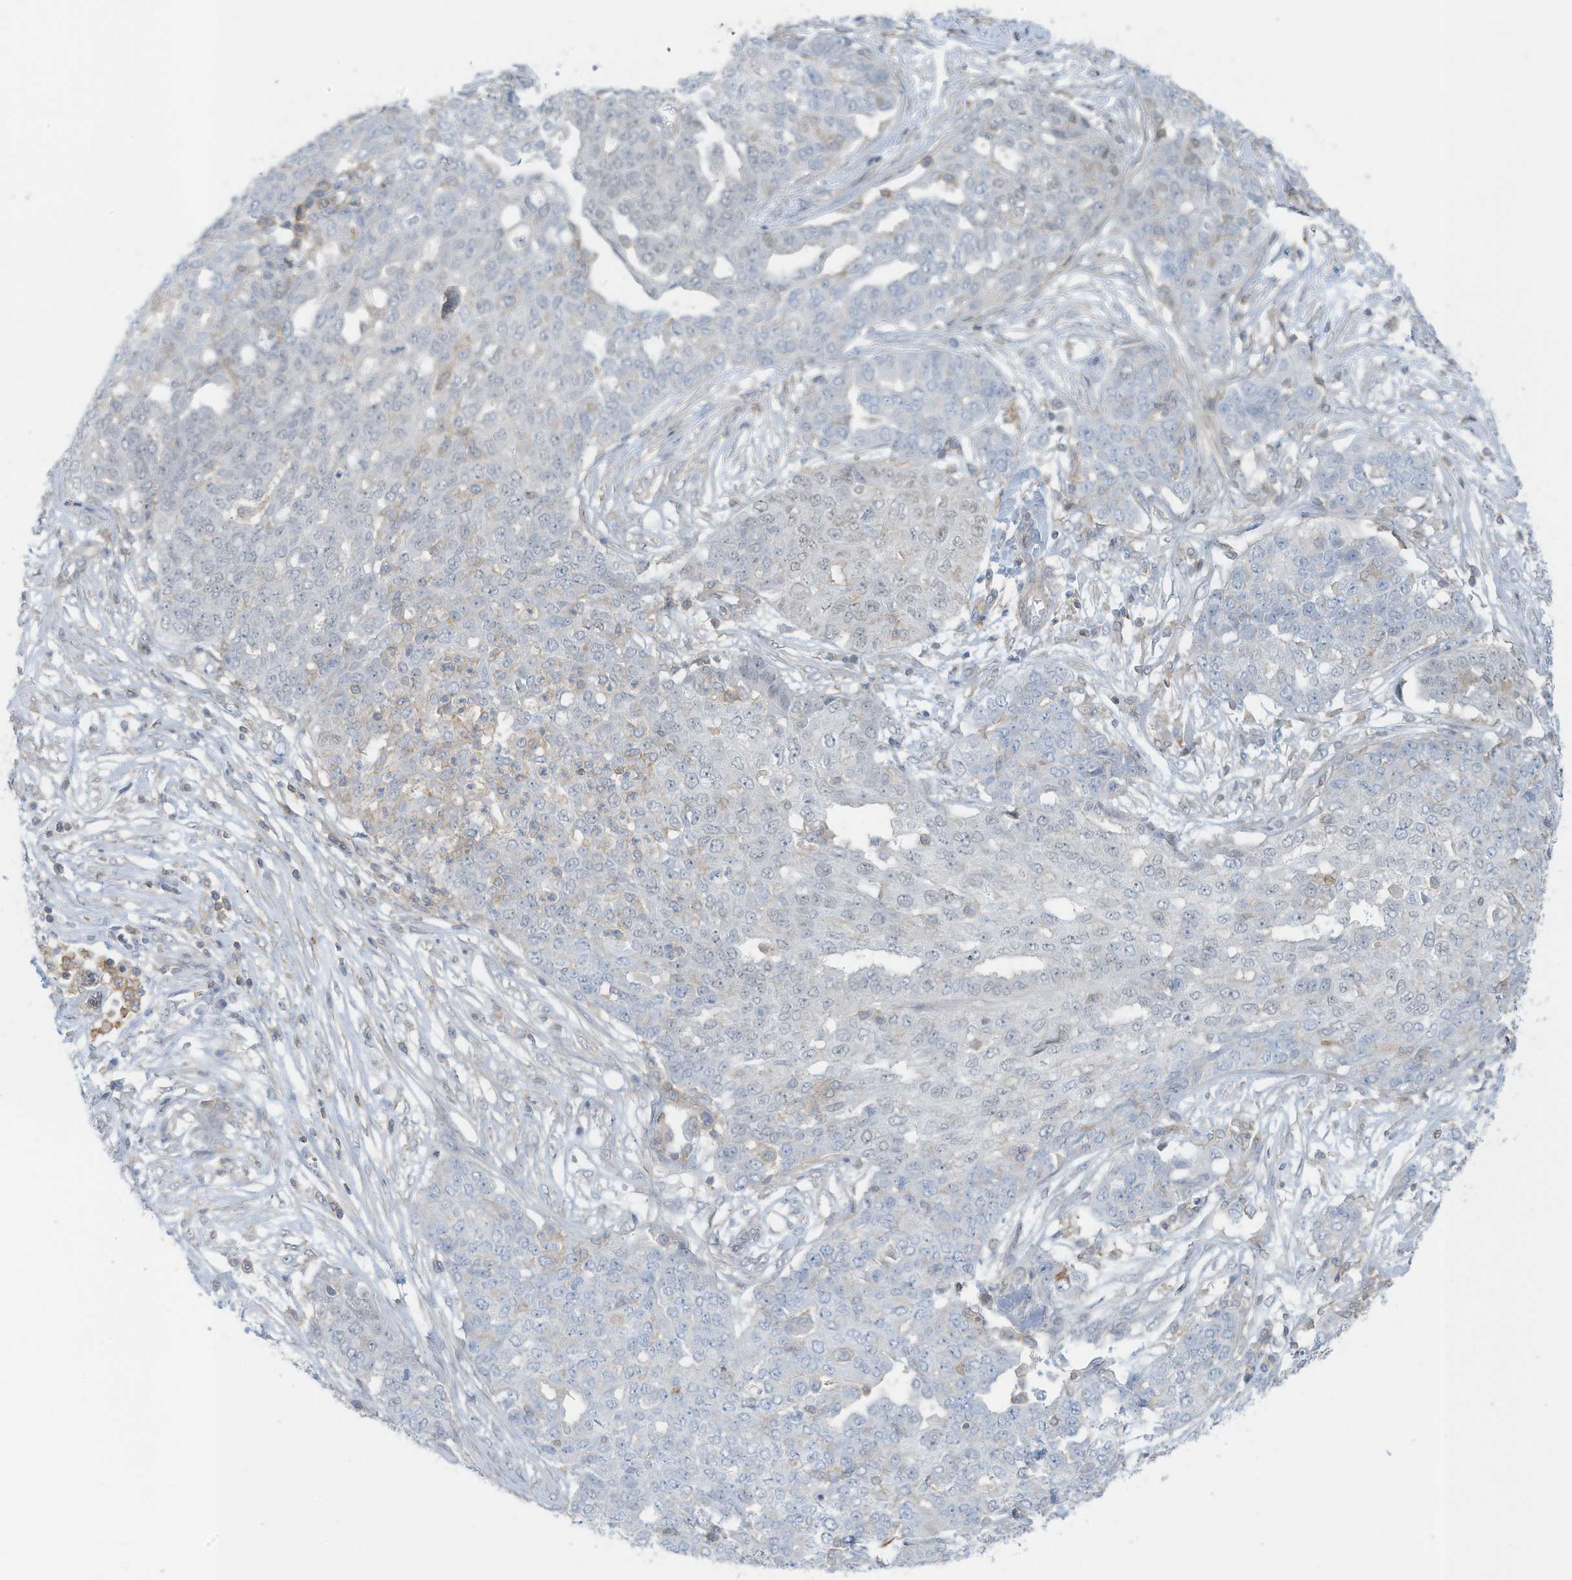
{"staining": {"intensity": "negative", "quantity": "none", "location": "none"}, "tissue": "ovarian cancer", "cell_type": "Tumor cells", "image_type": "cancer", "snomed": [{"axis": "morphology", "description": "Cystadenocarcinoma, serous, NOS"}, {"axis": "topography", "description": "Soft tissue"}, {"axis": "topography", "description": "Ovary"}], "caption": "Ovarian cancer was stained to show a protein in brown. There is no significant positivity in tumor cells.", "gene": "ZNF846", "patient": {"sex": "female", "age": 57}}